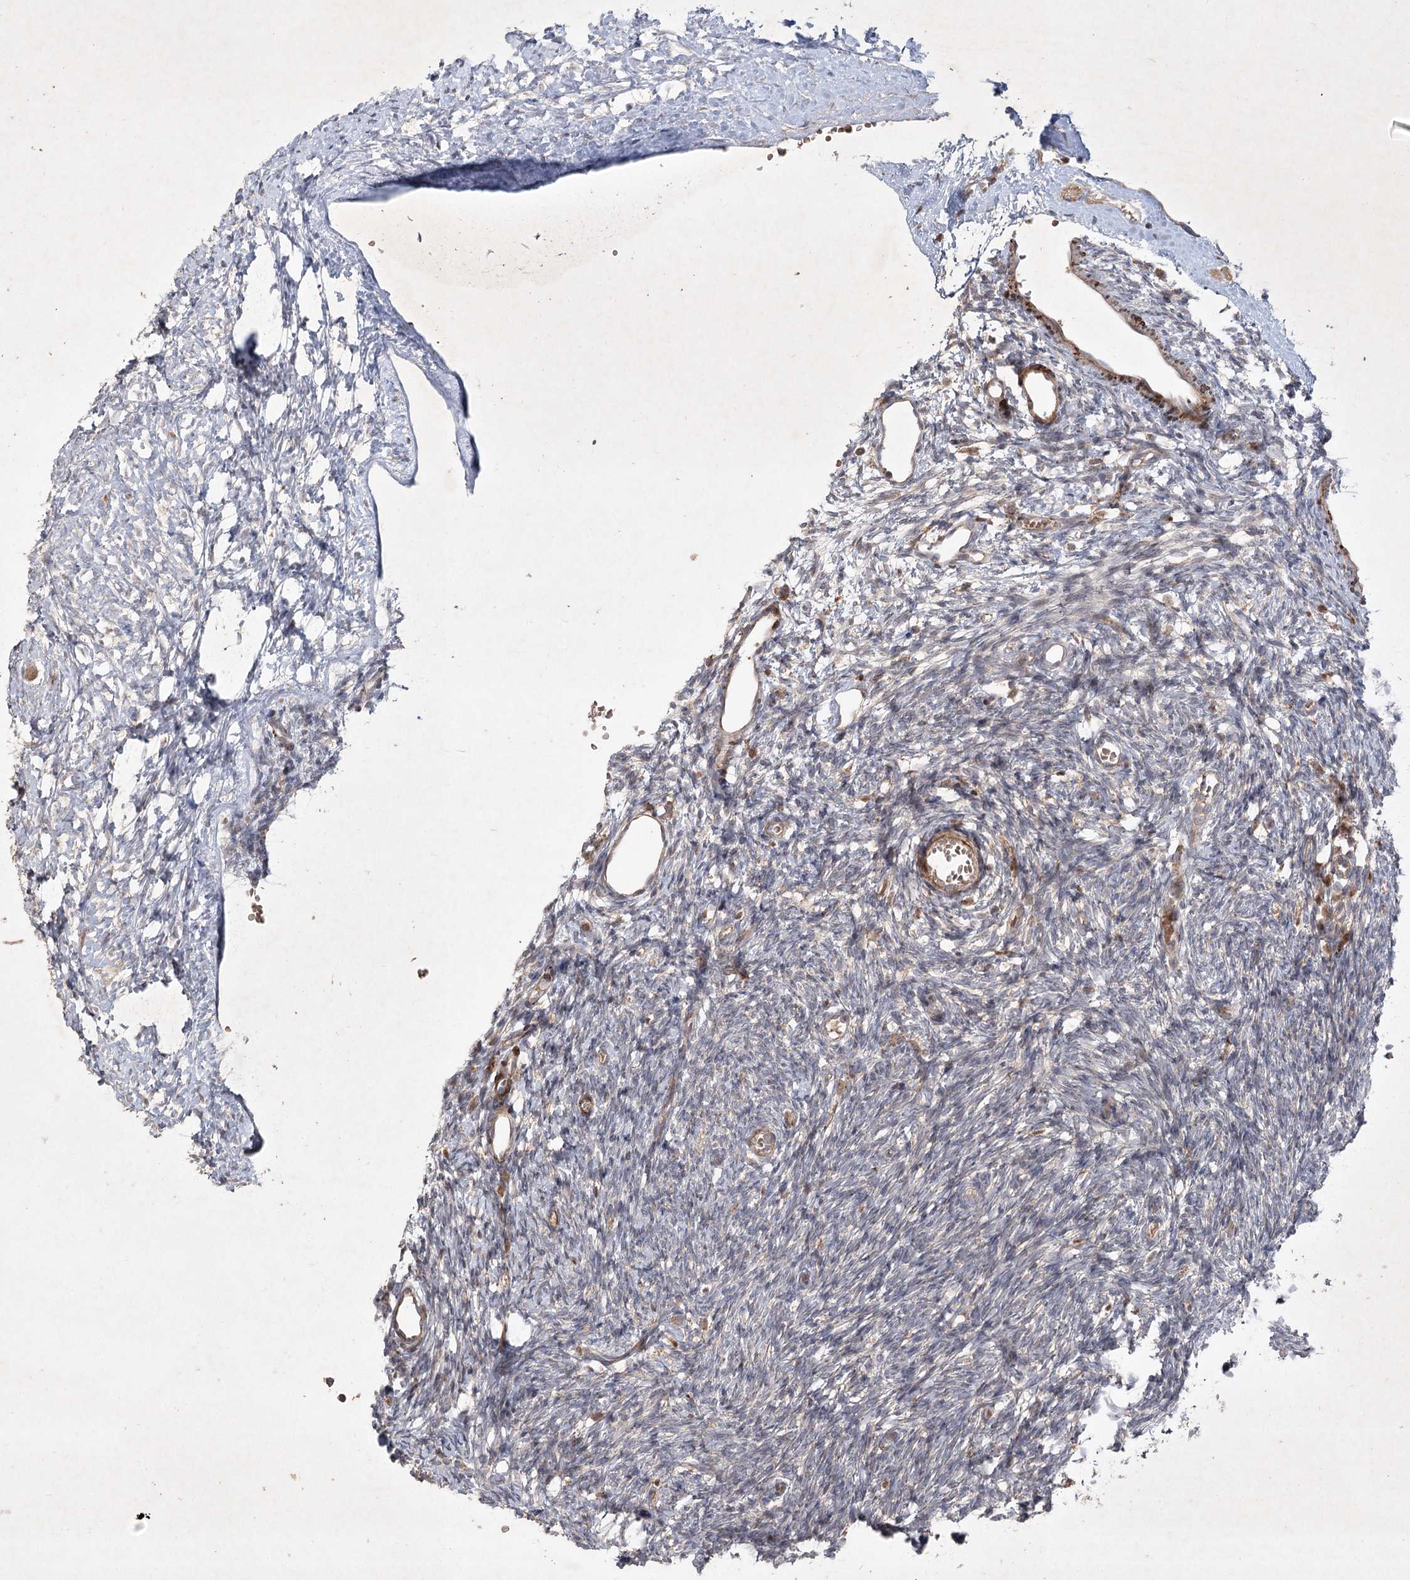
{"staining": {"intensity": "weak", "quantity": "<25%", "location": "cytoplasmic/membranous"}, "tissue": "ovary", "cell_type": "Ovarian stroma cells", "image_type": "normal", "snomed": [{"axis": "morphology", "description": "Normal tissue, NOS"}, {"axis": "topography", "description": "Ovary"}], "caption": "The immunohistochemistry (IHC) histopathology image has no significant expression in ovarian stroma cells of ovary. (DAB (3,3'-diaminobenzidine) immunohistochemistry (IHC) with hematoxylin counter stain).", "gene": "KBTBD4", "patient": {"sex": "female", "age": 35}}